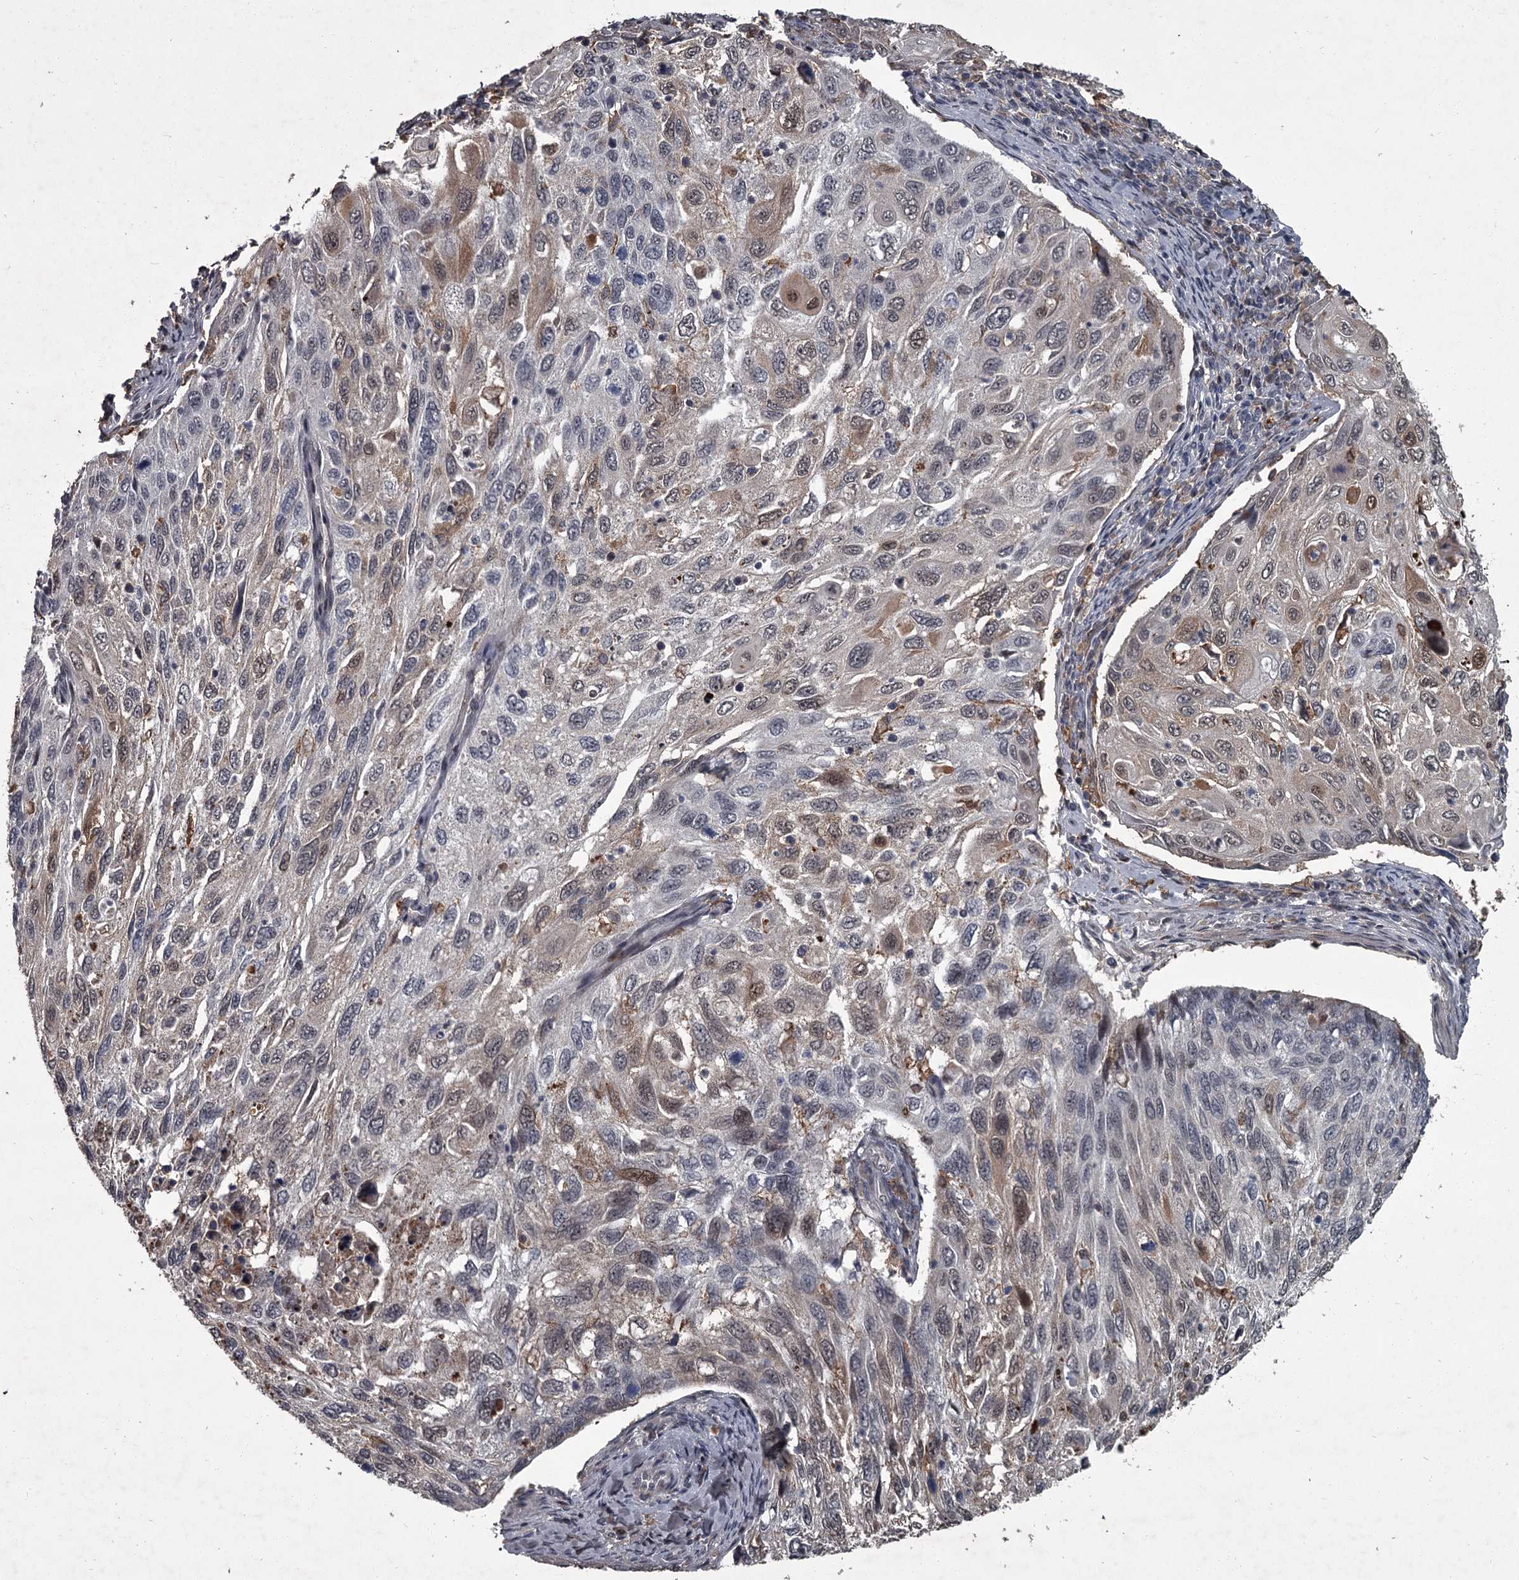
{"staining": {"intensity": "weak", "quantity": "25%-75%", "location": "cytoplasmic/membranous,nuclear"}, "tissue": "cervical cancer", "cell_type": "Tumor cells", "image_type": "cancer", "snomed": [{"axis": "morphology", "description": "Squamous cell carcinoma, NOS"}, {"axis": "topography", "description": "Cervix"}], "caption": "Cervical squamous cell carcinoma tissue shows weak cytoplasmic/membranous and nuclear staining in approximately 25%-75% of tumor cells (Brightfield microscopy of DAB IHC at high magnification).", "gene": "FLVCR2", "patient": {"sex": "female", "age": 70}}